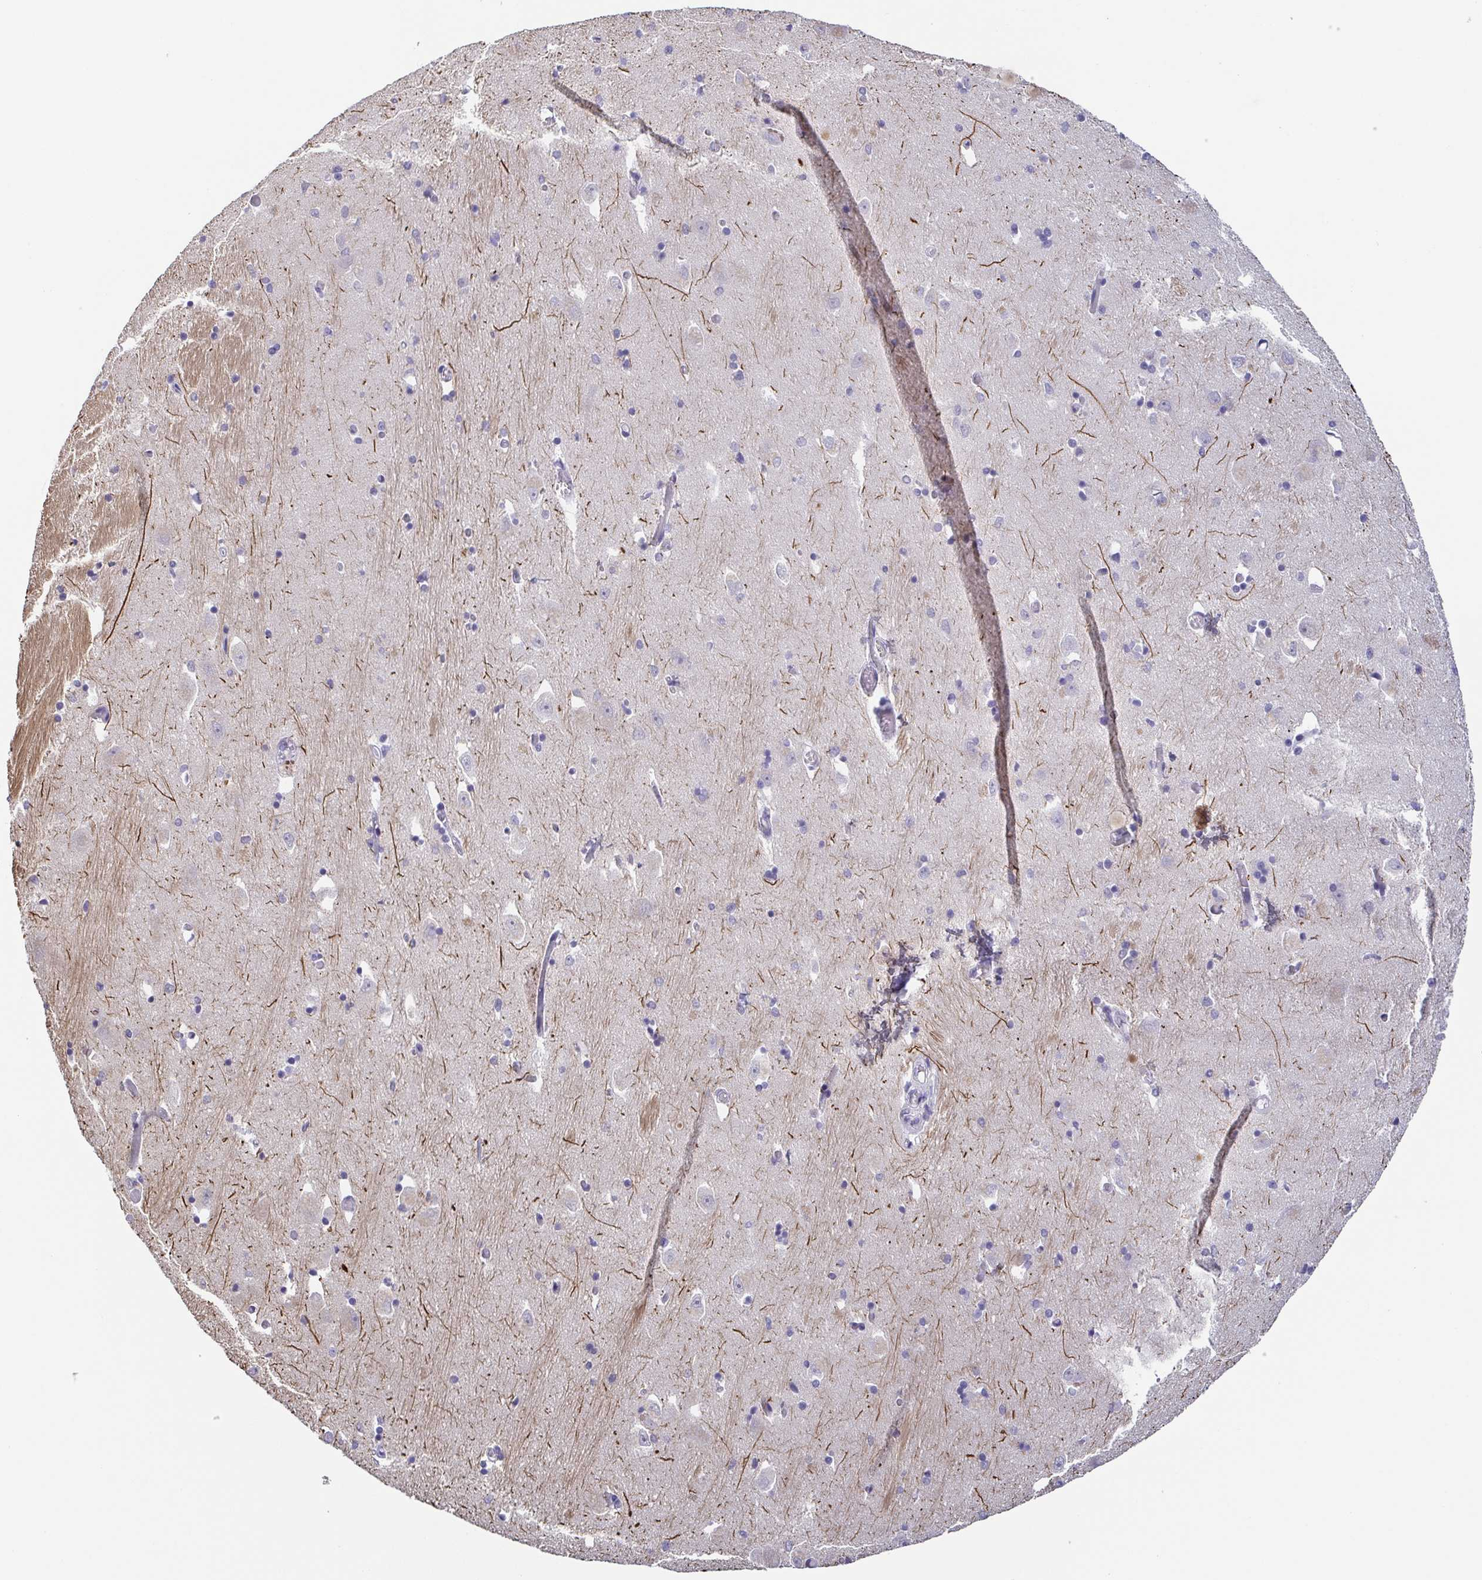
{"staining": {"intensity": "negative", "quantity": "none", "location": "none"}, "tissue": "caudate", "cell_type": "Glial cells", "image_type": "normal", "snomed": [{"axis": "morphology", "description": "Normal tissue, NOS"}, {"axis": "topography", "description": "Lateral ventricle wall"}, {"axis": "topography", "description": "Hippocampus"}], "caption": "IHC histopathology image of unremarkable human caudate stained for a protein (brown), which demonstrates no staining in glial cells.", "gene": "NEFH", "patient": {"sex": "female", "age": 63}}